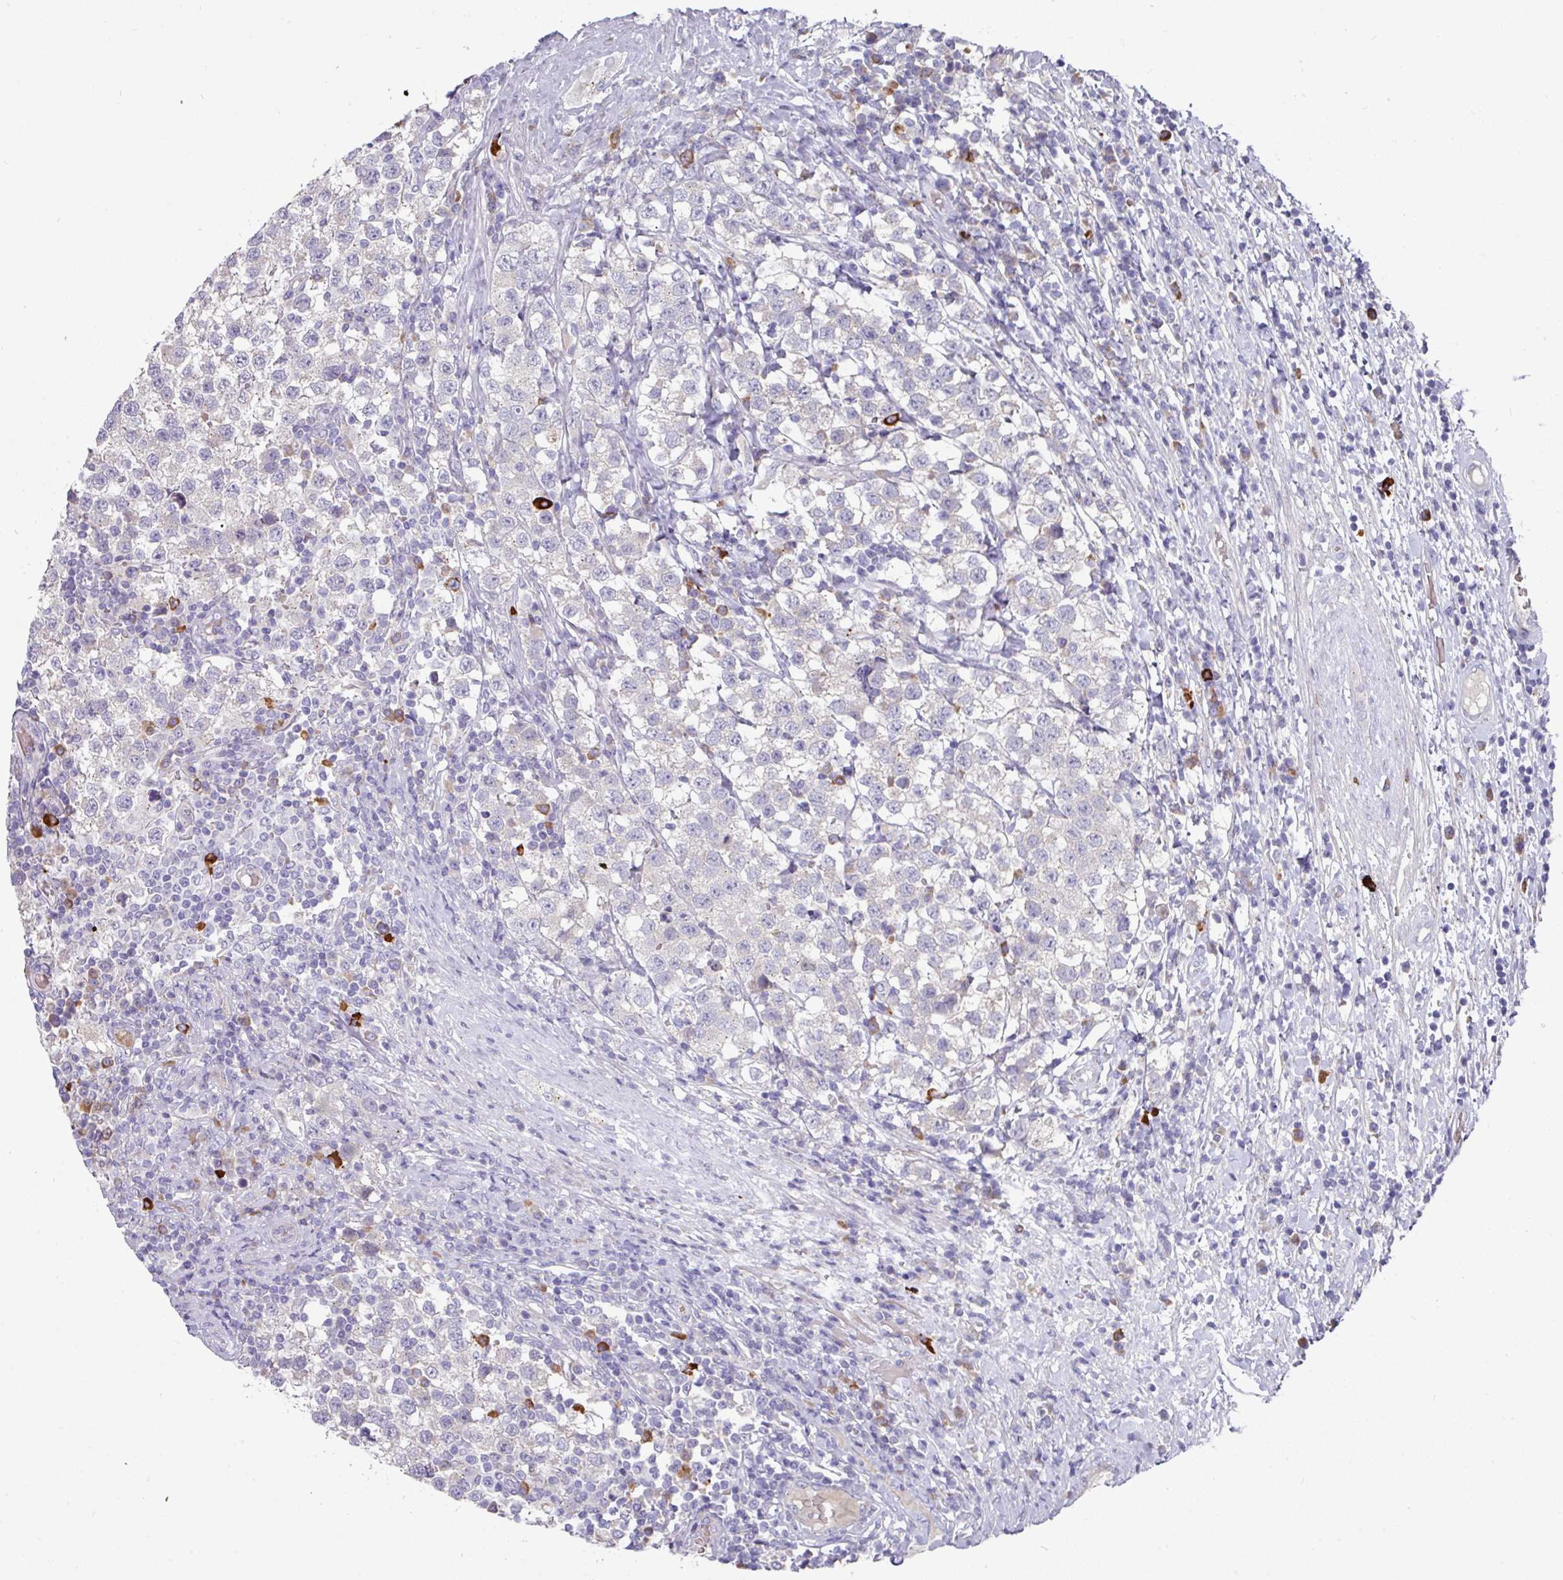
{"staining": {"intensity": "negative", "quantity": "none", "location": "none"}, "tissue": "testis cancer", "cell_type": "Tumor cells", "image_type": "cancer", "snomed": [{"axis": "morphology", "description": "Seminoma, NOS"}, {"axis": "topography", "description": "Testis"}], "caption": "Histopathology image shows no protein expression in tumor cells of testis cancer tissue.", "gene": "IL4R", "patient": {"sex": "male", "age": 34}}